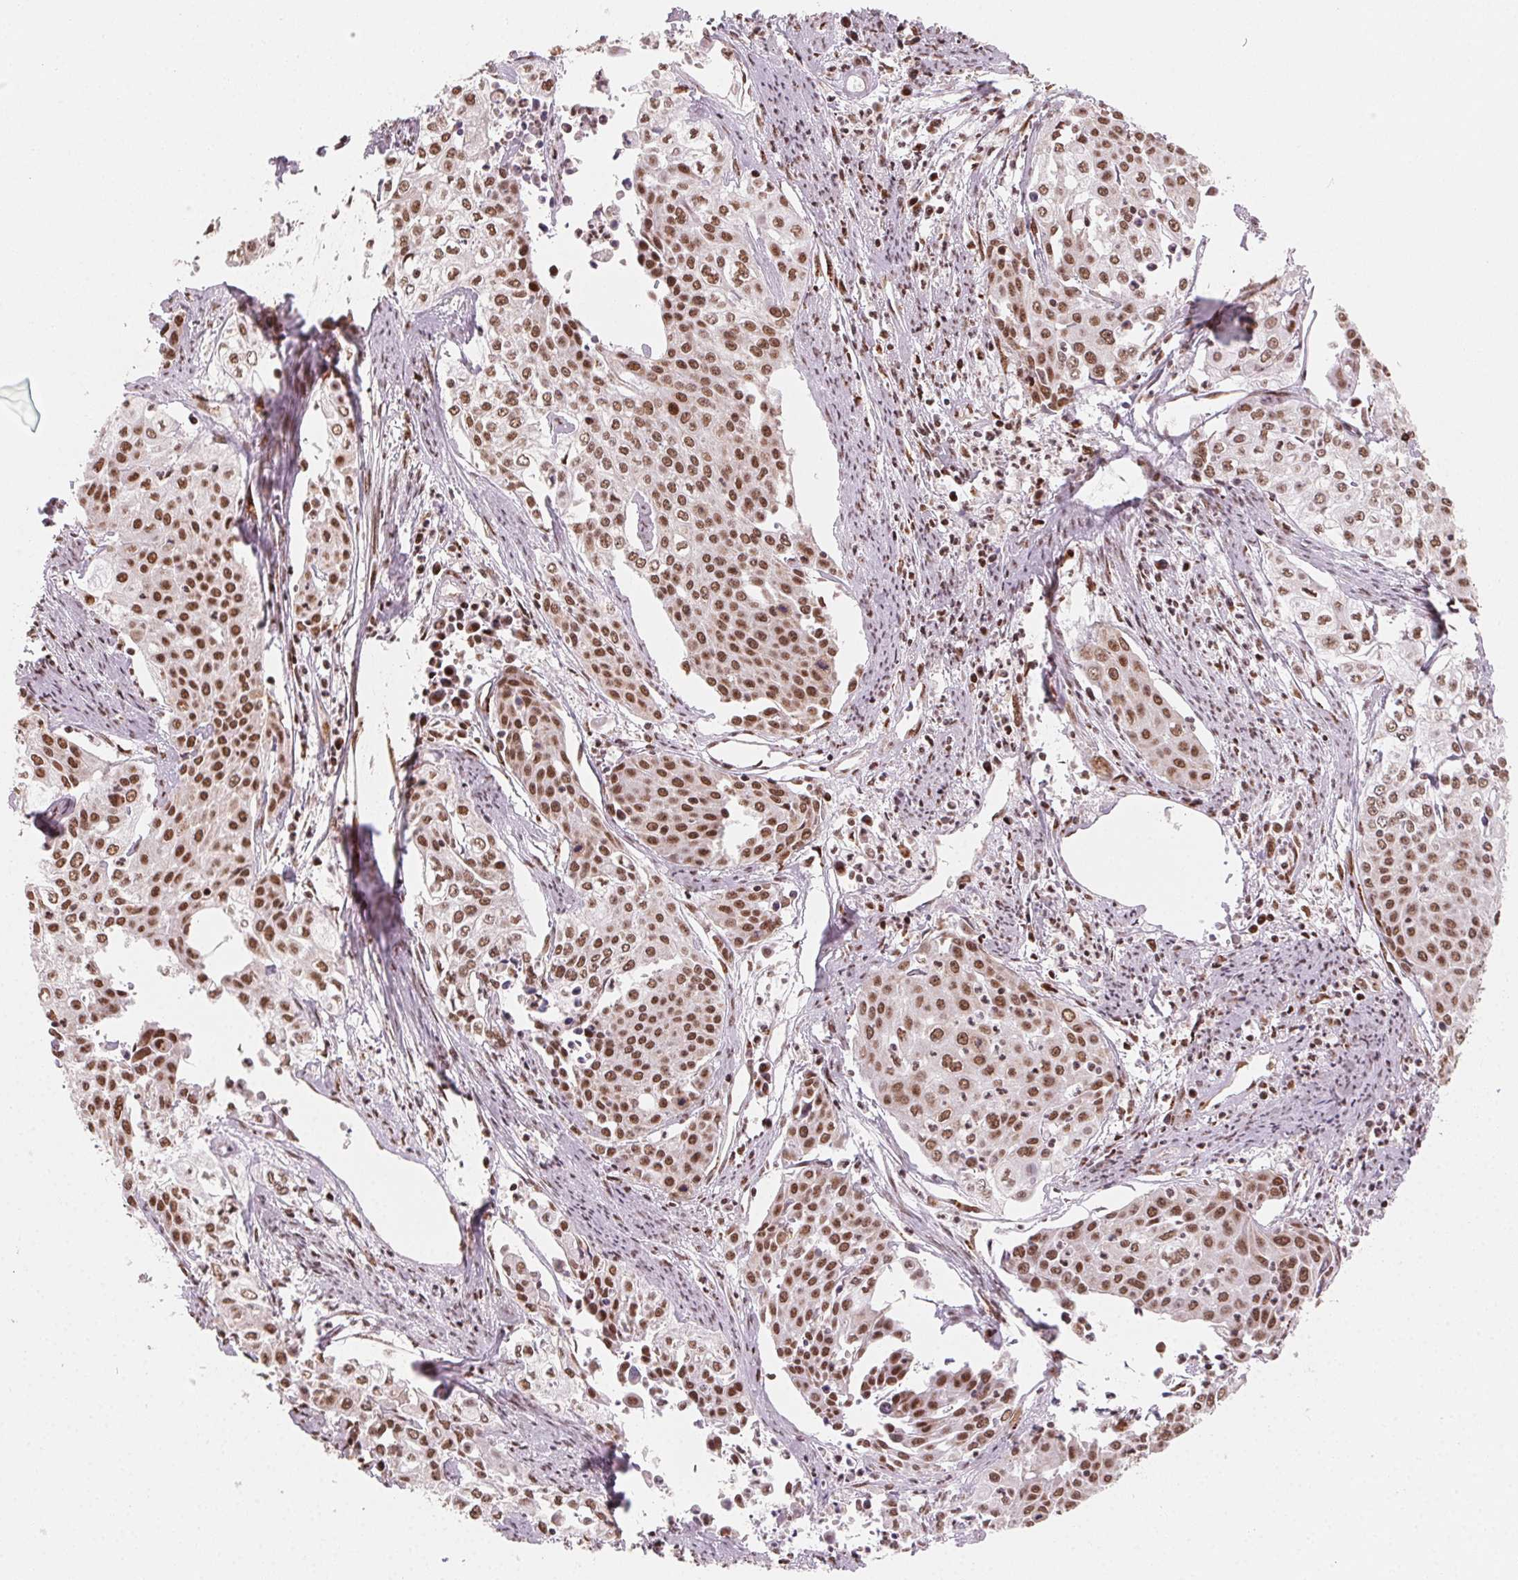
{"staining": {"intensity": "moderate", "quantity": ">75%", "location": "nuclear"}, "tissue": "cervical cancer", "cell_type": "Tumor cells", "image_type": "cancer", "snomed": [{"axis": "morphology", "description": "Squamous cell carcinoma, NOS"}, {"axis": "topography", "description": "Cervix"}], "caption": "Approximately >75% of tumor cells in cervical squamous cell carcinoma display moderate nuclear protein positivity as visualized by brown immunohistochemical staining.", "gene": "TOPORS", "patient": {"sex": "female", "age": 39}}